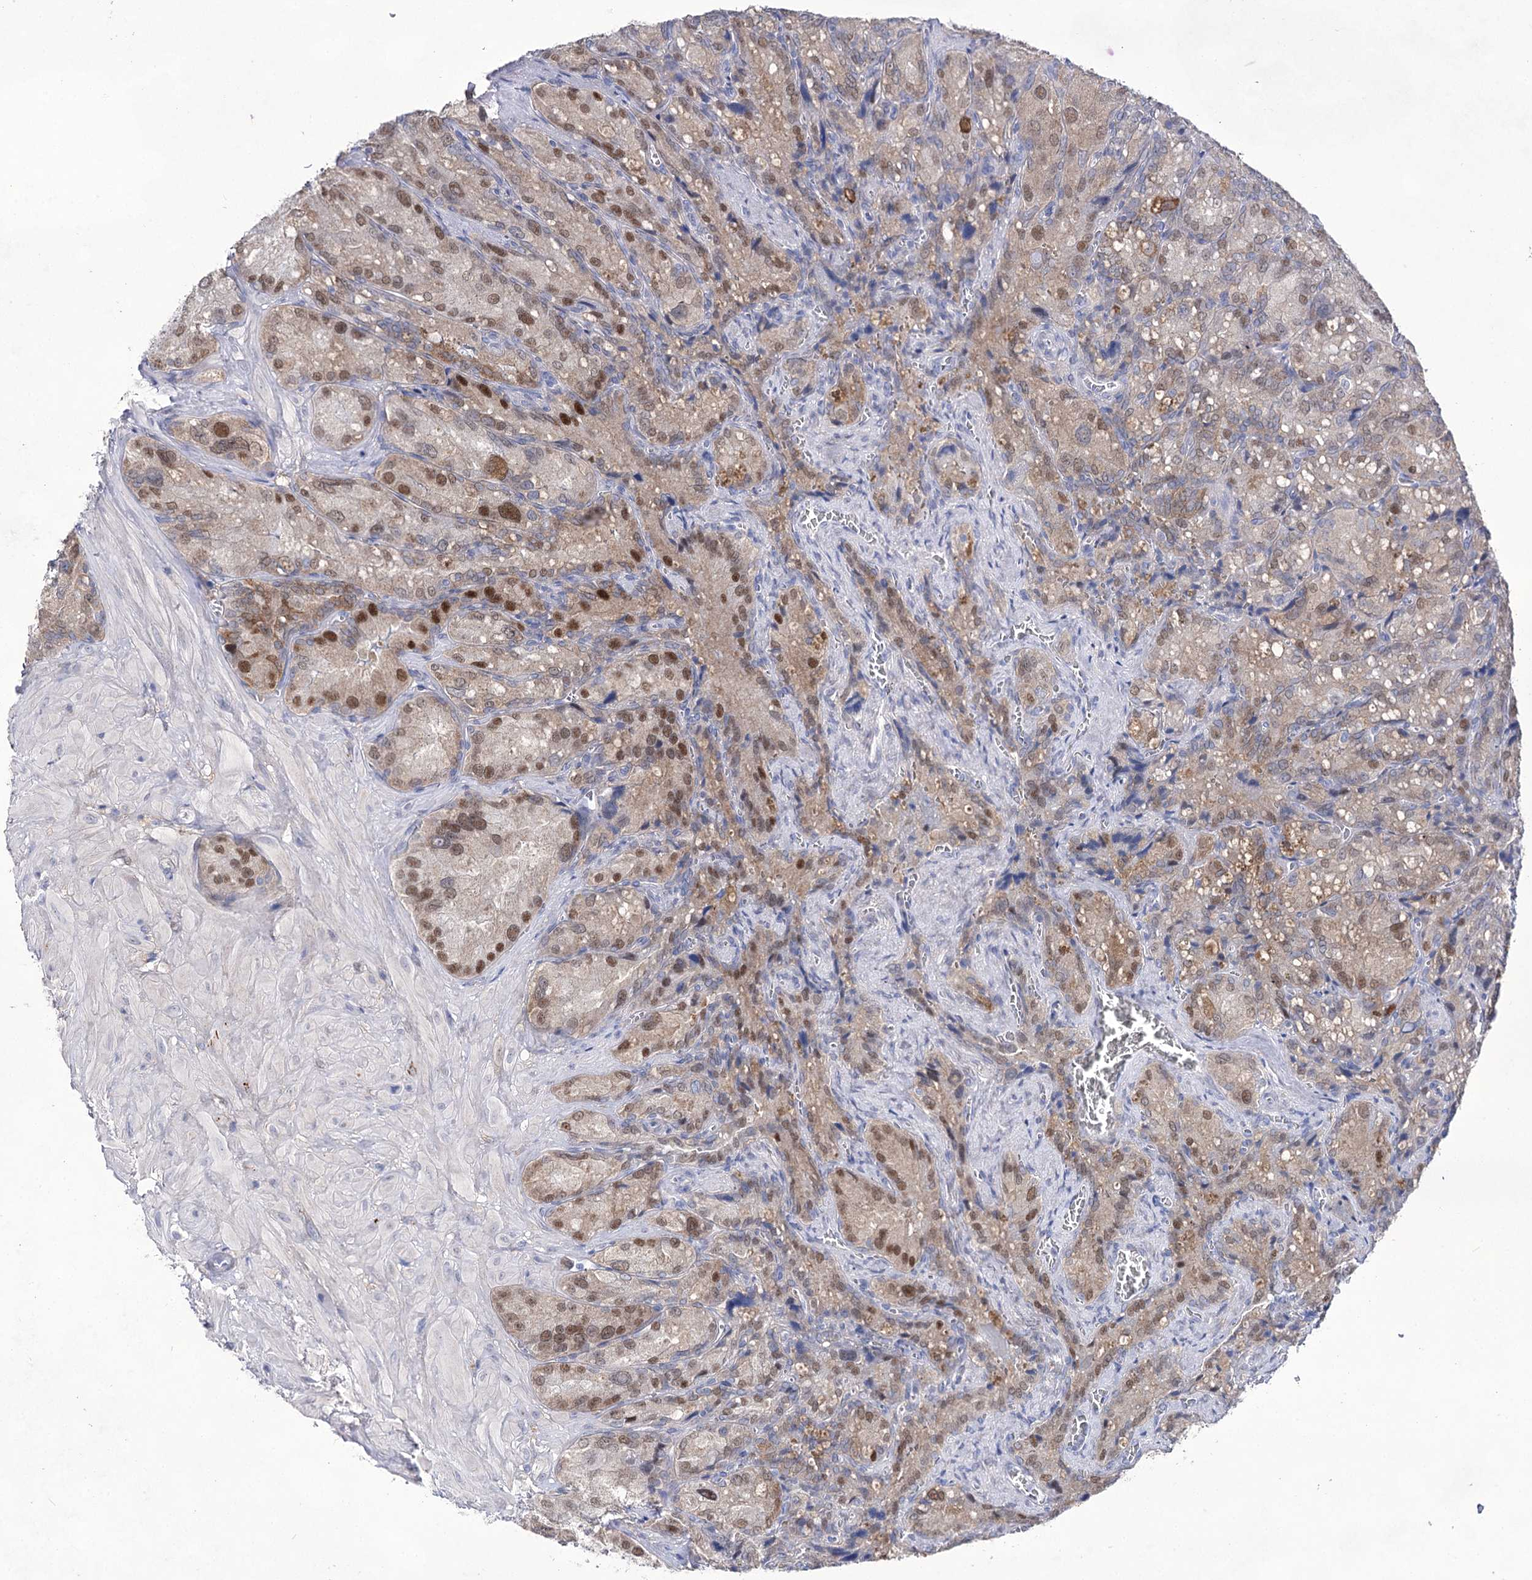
{"staining": {"intensity": "moderate", "quantity": "25%-75%", "location": "nuclear"}, "tissue": "seminal vesicle", "cell_type": "Glandular cells", "image_type": "normal", "snomed": [{"axis": "morphology", "description": "Normal tissue, NOS"}, {"axis": "topography", "description": "Seminal veicle"}], "caption": "High-magnification brightfield microscopy of unremarkable seminal vesicle stained with DAB (brown) and counterstained with hematoxylin (blue). glandular cells exhibit moderate nuclear positivity is present in approximately25%-75% of cells.", "gene": "UGDH", "patient": {"sex": "male", "age": 62}}